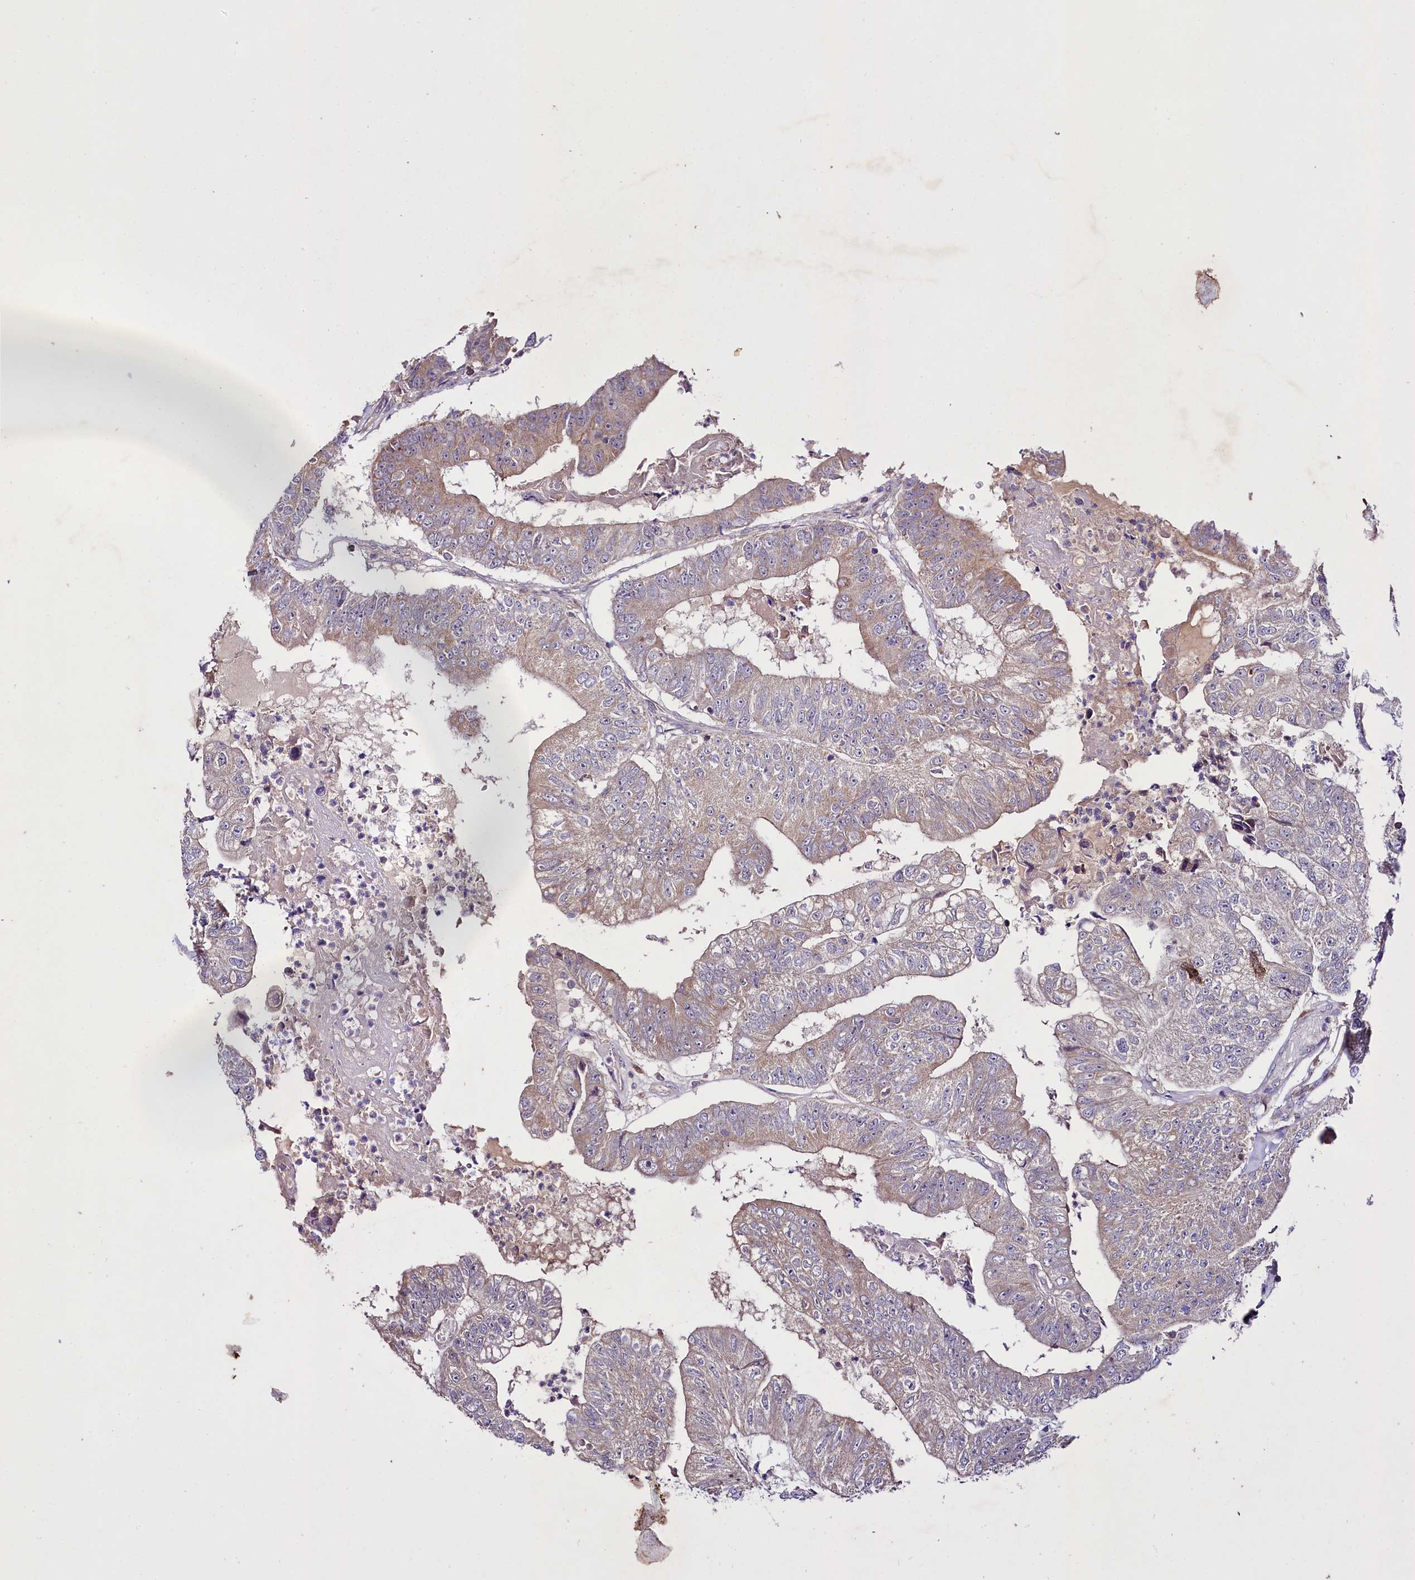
{"staining": {"intensity": "weak", "quantity": "<25%", "location": "cytoplasmic/membranous"}, "tissue": "colorectal cancer", "cell_type": "Tumor cells", "image_type": "cancer", "snomed": [{"axis": "morphology", "description": "Adenocarcinoma, NOS"}, {"axis": "topography", "description": "Colon"}], "caption": "An immunohistochemistry (IHC) micrograph of colorectal cancer (adenocarcinoma) is shown. There is no staining in tumor cells of colorectal cancer (adenocarcinoma).", "gene": "ZNF45", "patient": {"sex": "female", "age": 67}}